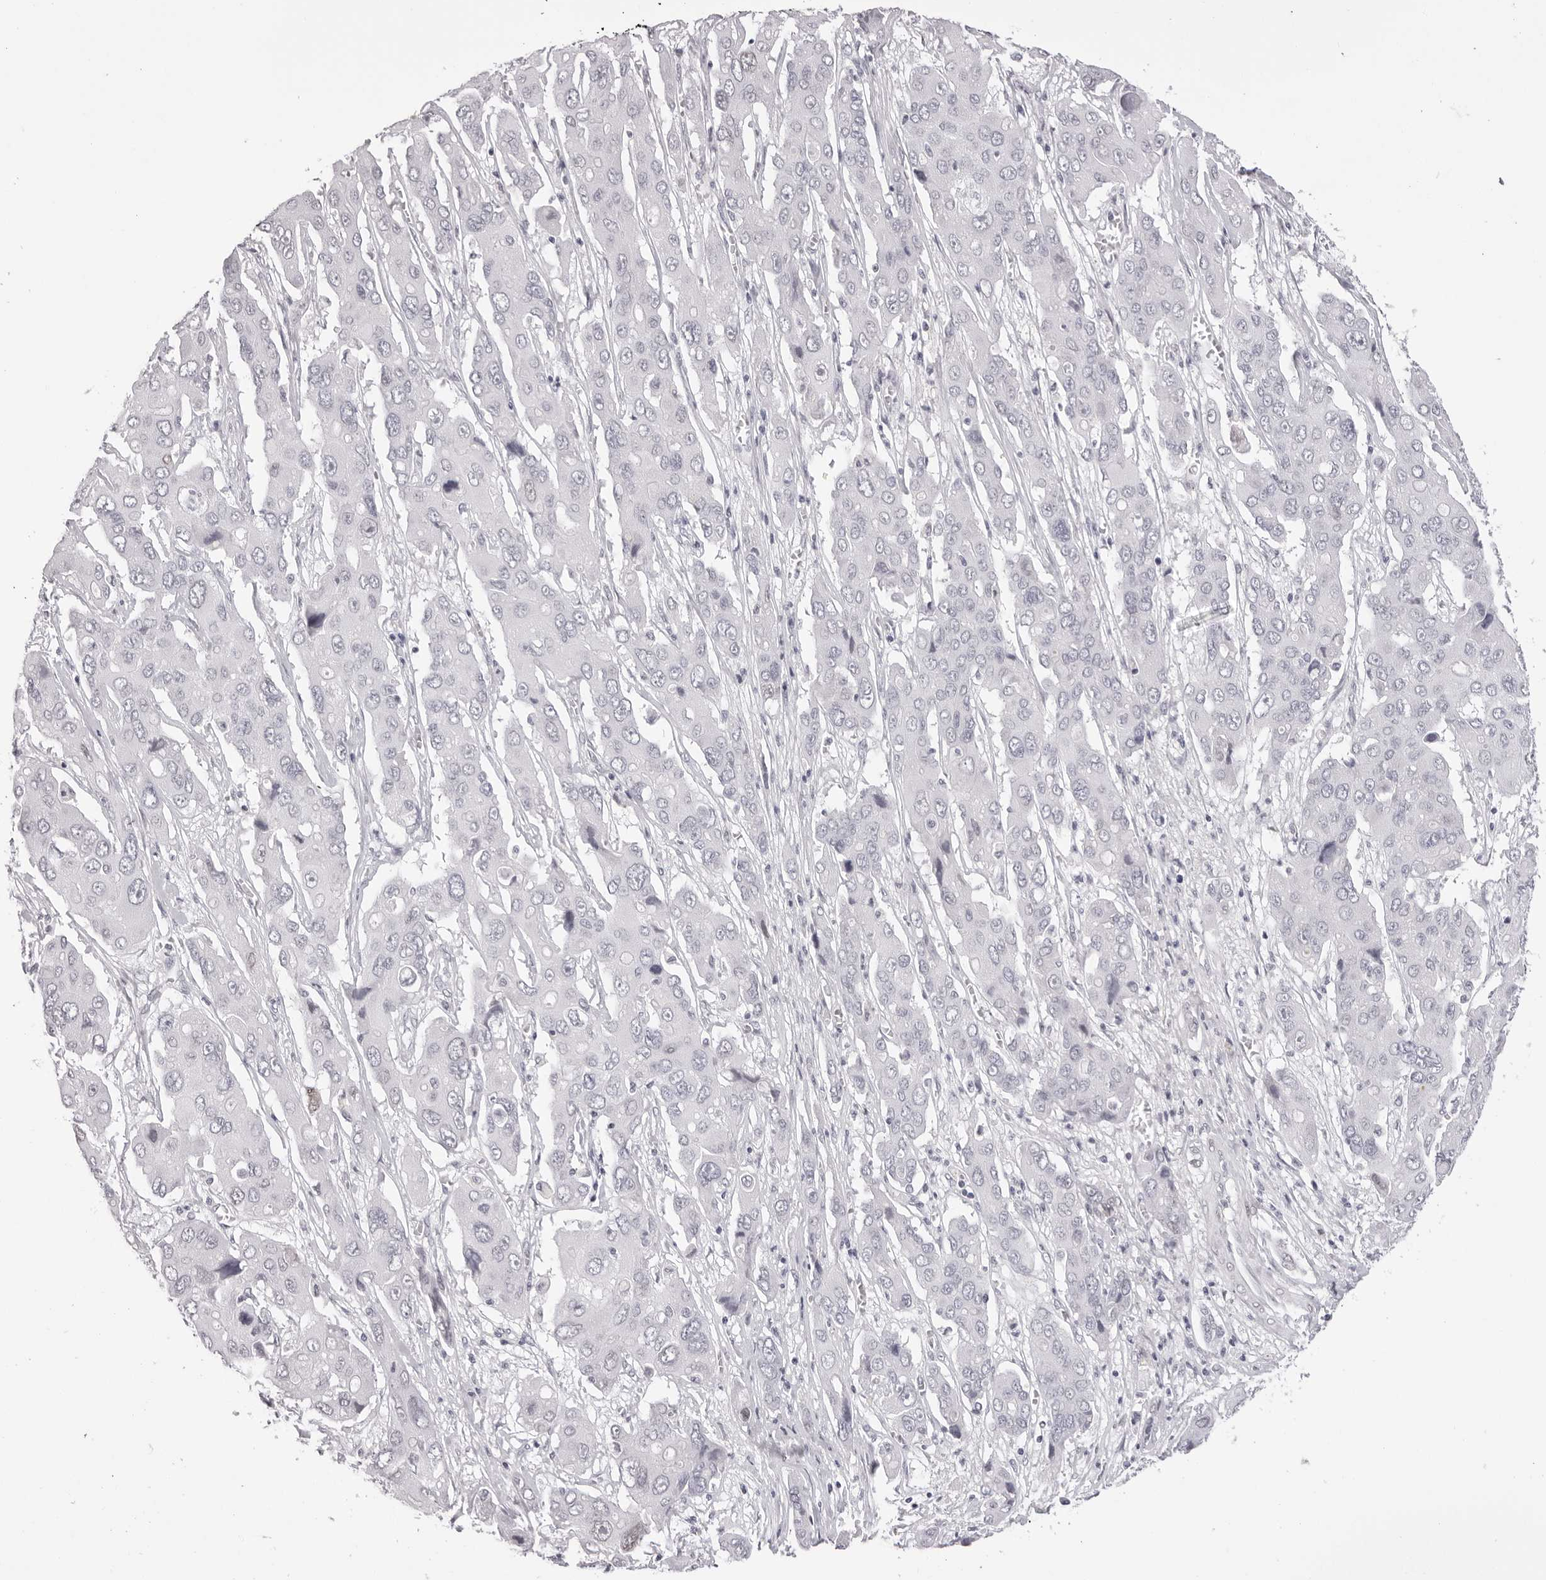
{"staining": {"intensity": "negative", "quantity": "none", "location": "none"}, "tissue": "liver cancer", "cell_type": "Tumor cells", "image_type": "cancer", "snomed": [{"axis": "morphology", "description": "Cholangiocarcinoma"}, {"axis": "topography", "description": "Liver"}], "caption": "Cholangiocarcinoma (liver) was stained to show a protein in brown. There is no significant expression in tumor cells.", "gene": "MAFK", "patient": {"sex": "male", "age": 67}}